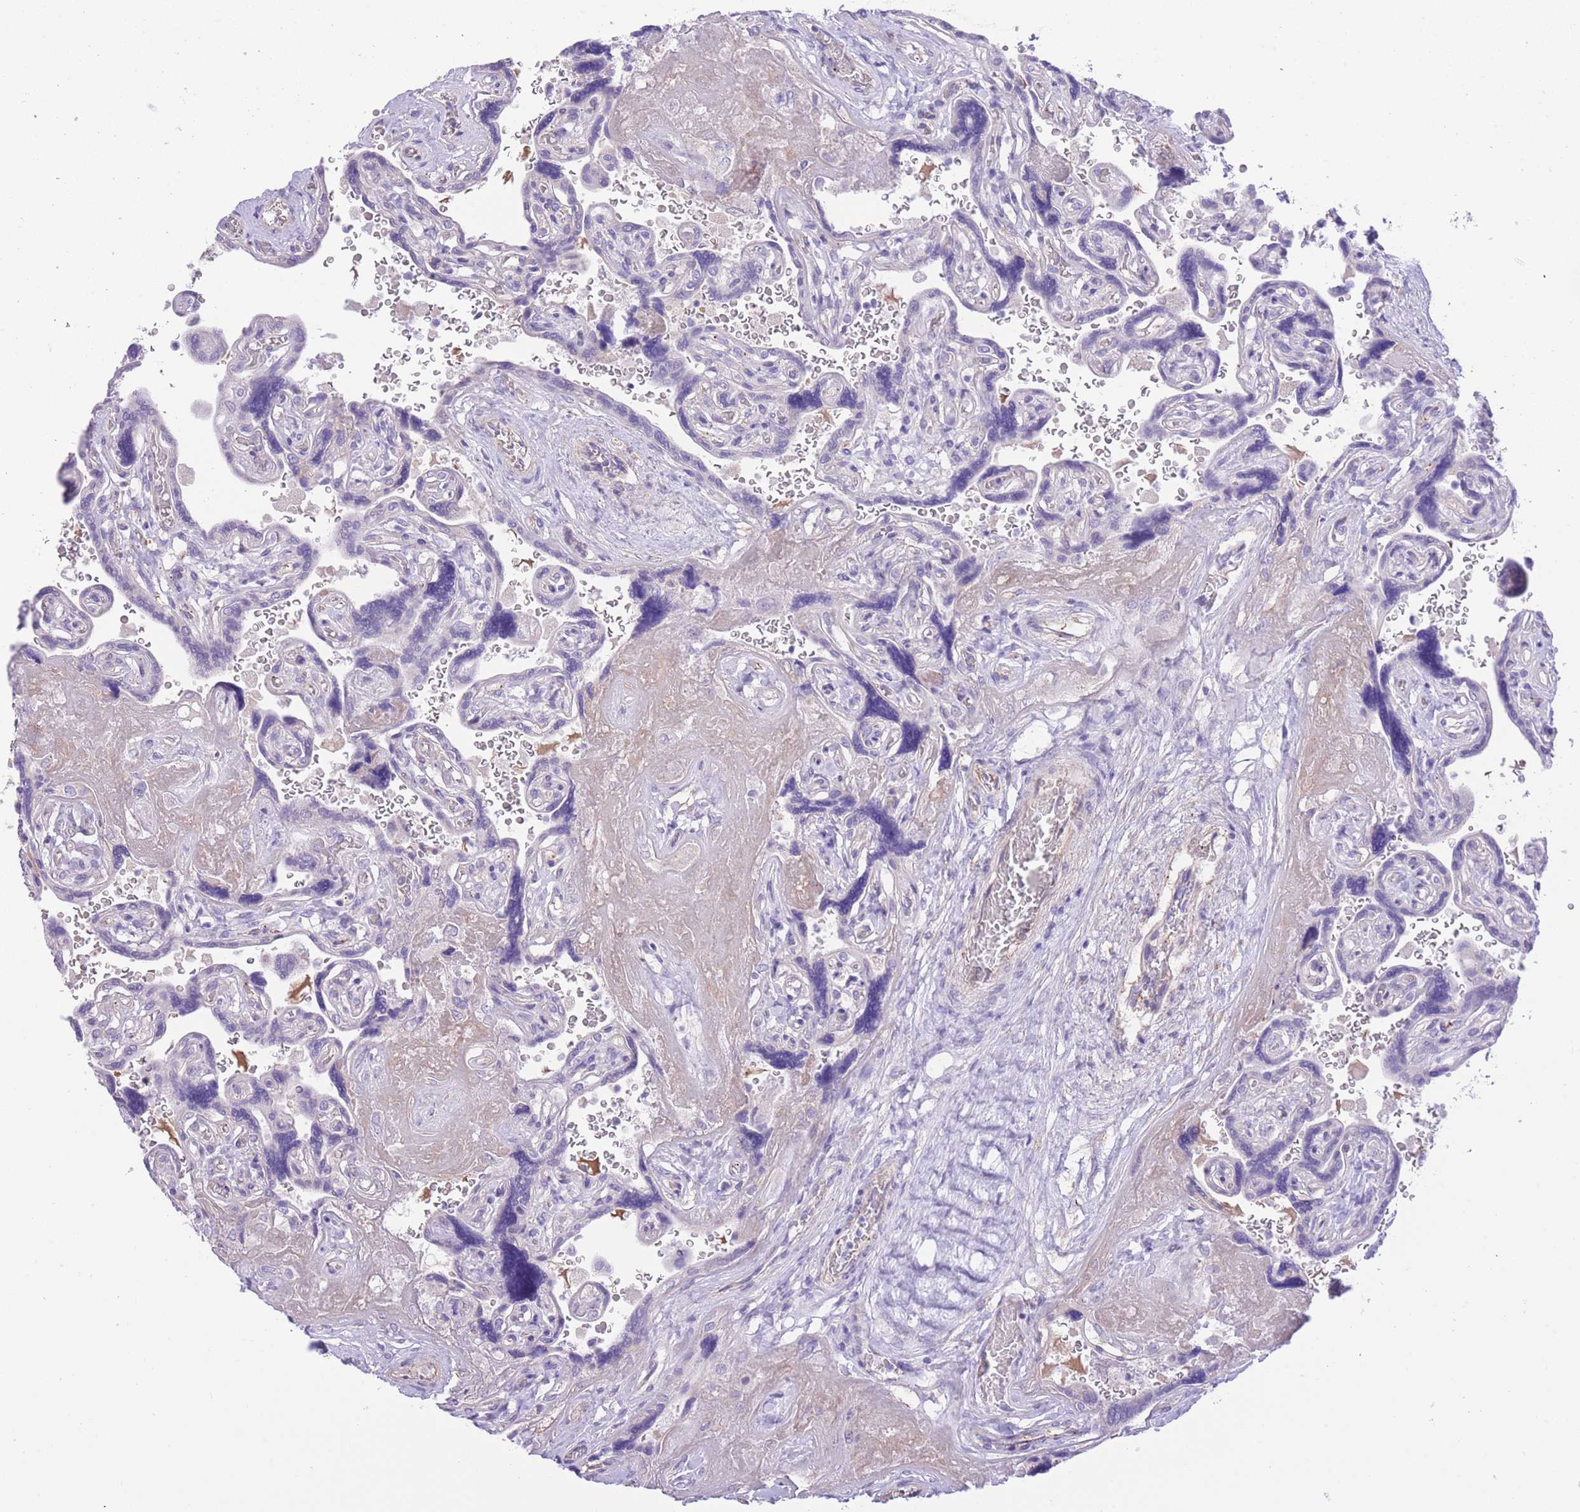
{"staining": {"intensity": "moderate", "quantity": "<25%", "location": "cytoplasmic/membranous"}, "tissue": "placenta", "cell_type": "Trophoblastic cells", "image_type": "normal", "snomed": [{"axis": "morphology", "description": "Normal tissue, NOS"}, {"axis": "topography", "description": "Placenta"}], "caption": "A micrograph showing moderate cytoplasmic/membranous staining in approximately <25% of trophoblastic cells in unremarkable placenta, as visualized by brown immunohistochemical staining.", "gene": "RHOU", "patient": {"sex": "female", "age": 32}}